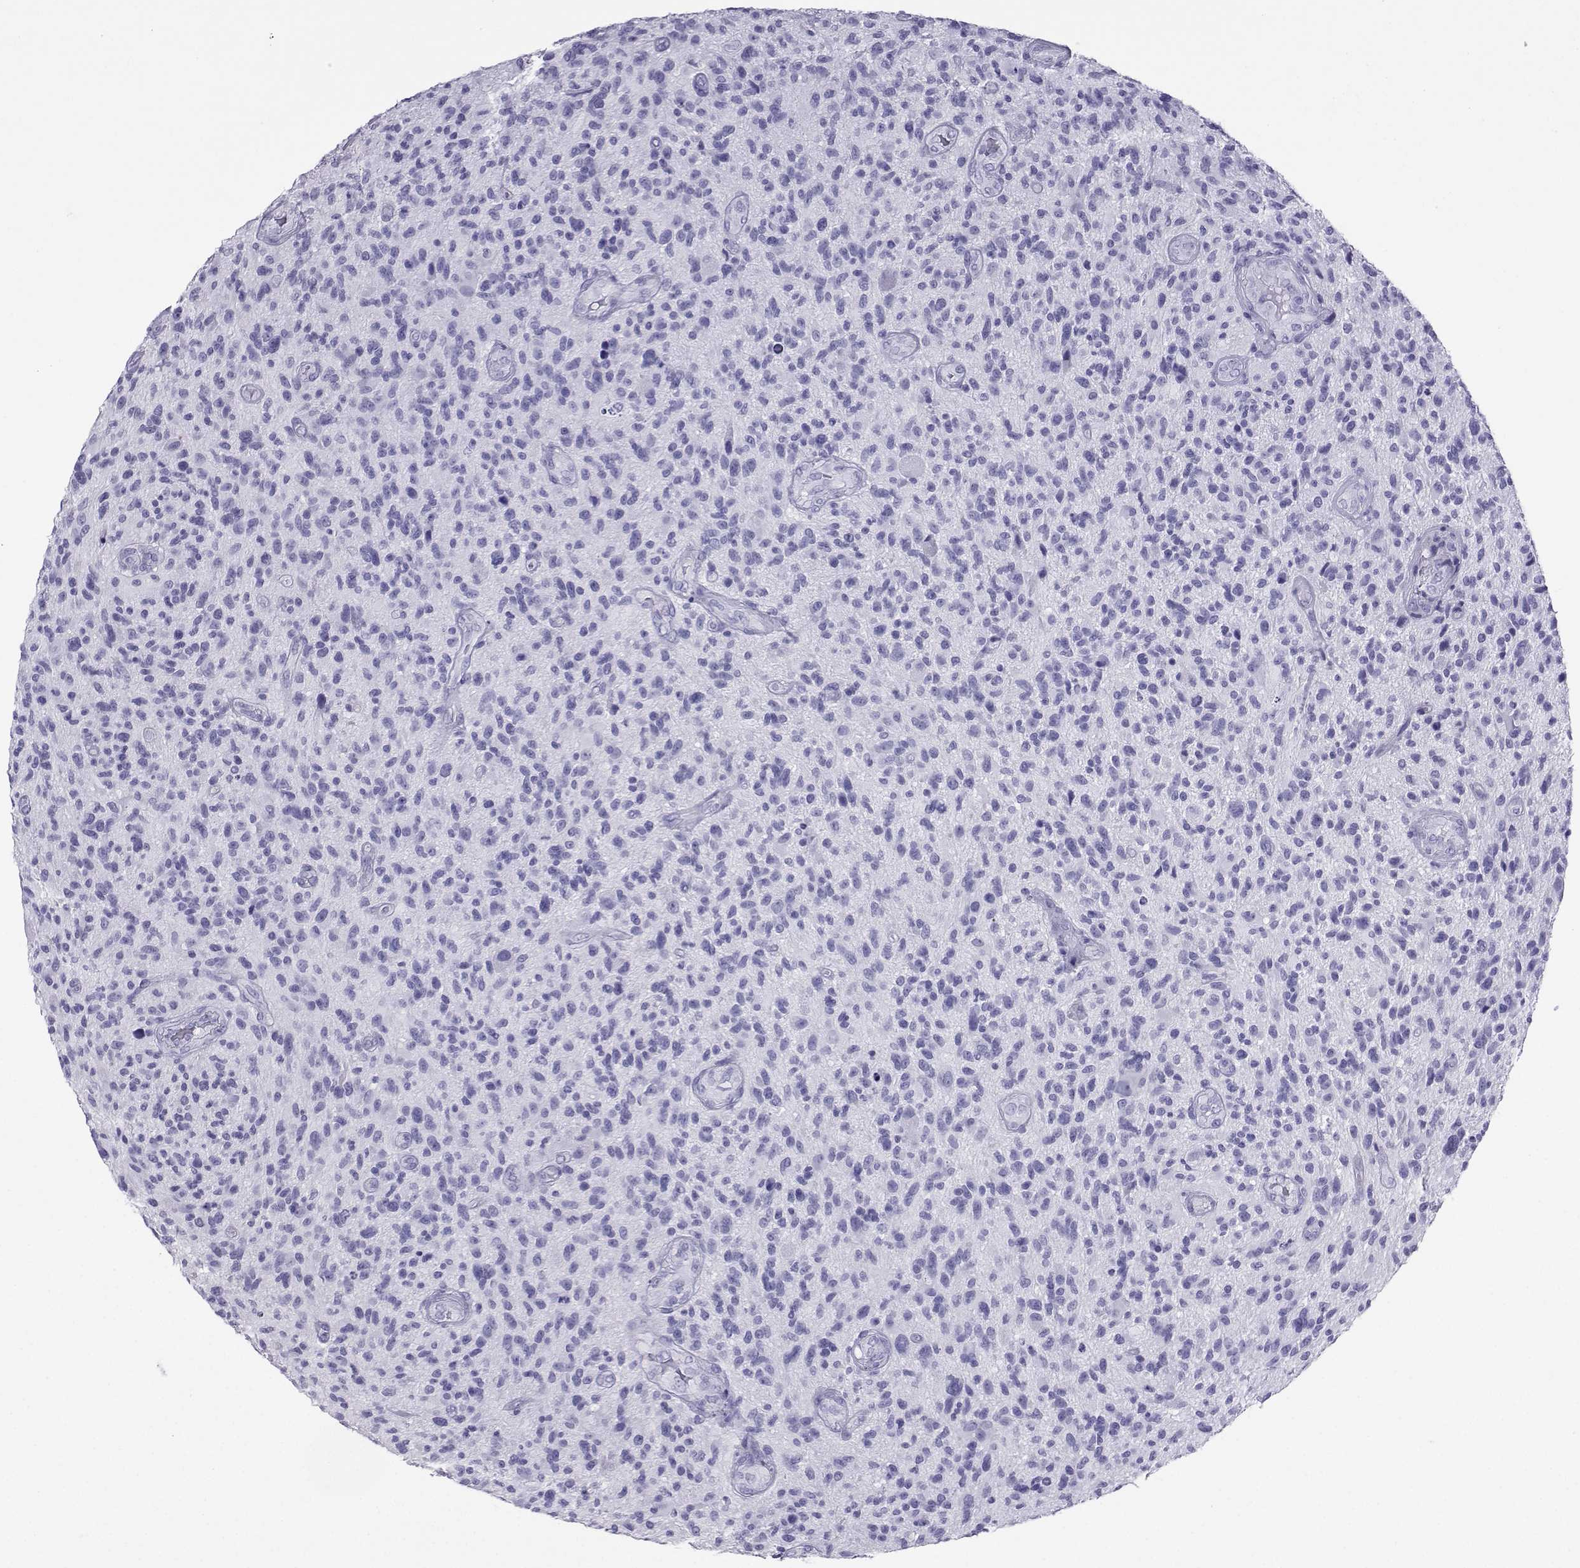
{"staining": {"intensity": "negative", "quantity": "none", "location": "none"}, "tissue": "glioma", "cell_type": "Tumor cells", "image_type": "cancer", "snomed": [{"axis": "morphology", "description": "Glioma, malignant, High grade"}, {"axis": "topography", "description": "Brain"}], "caption": "This image is of malignant glioma (high-grade) stained with immunohistochemistry to label a protein in brown with the nuclei are counter-stained blue. There is no expression in tumor cells.", "gene": "LORICRIN", "patient": {"sex": "male", "age": 47}}